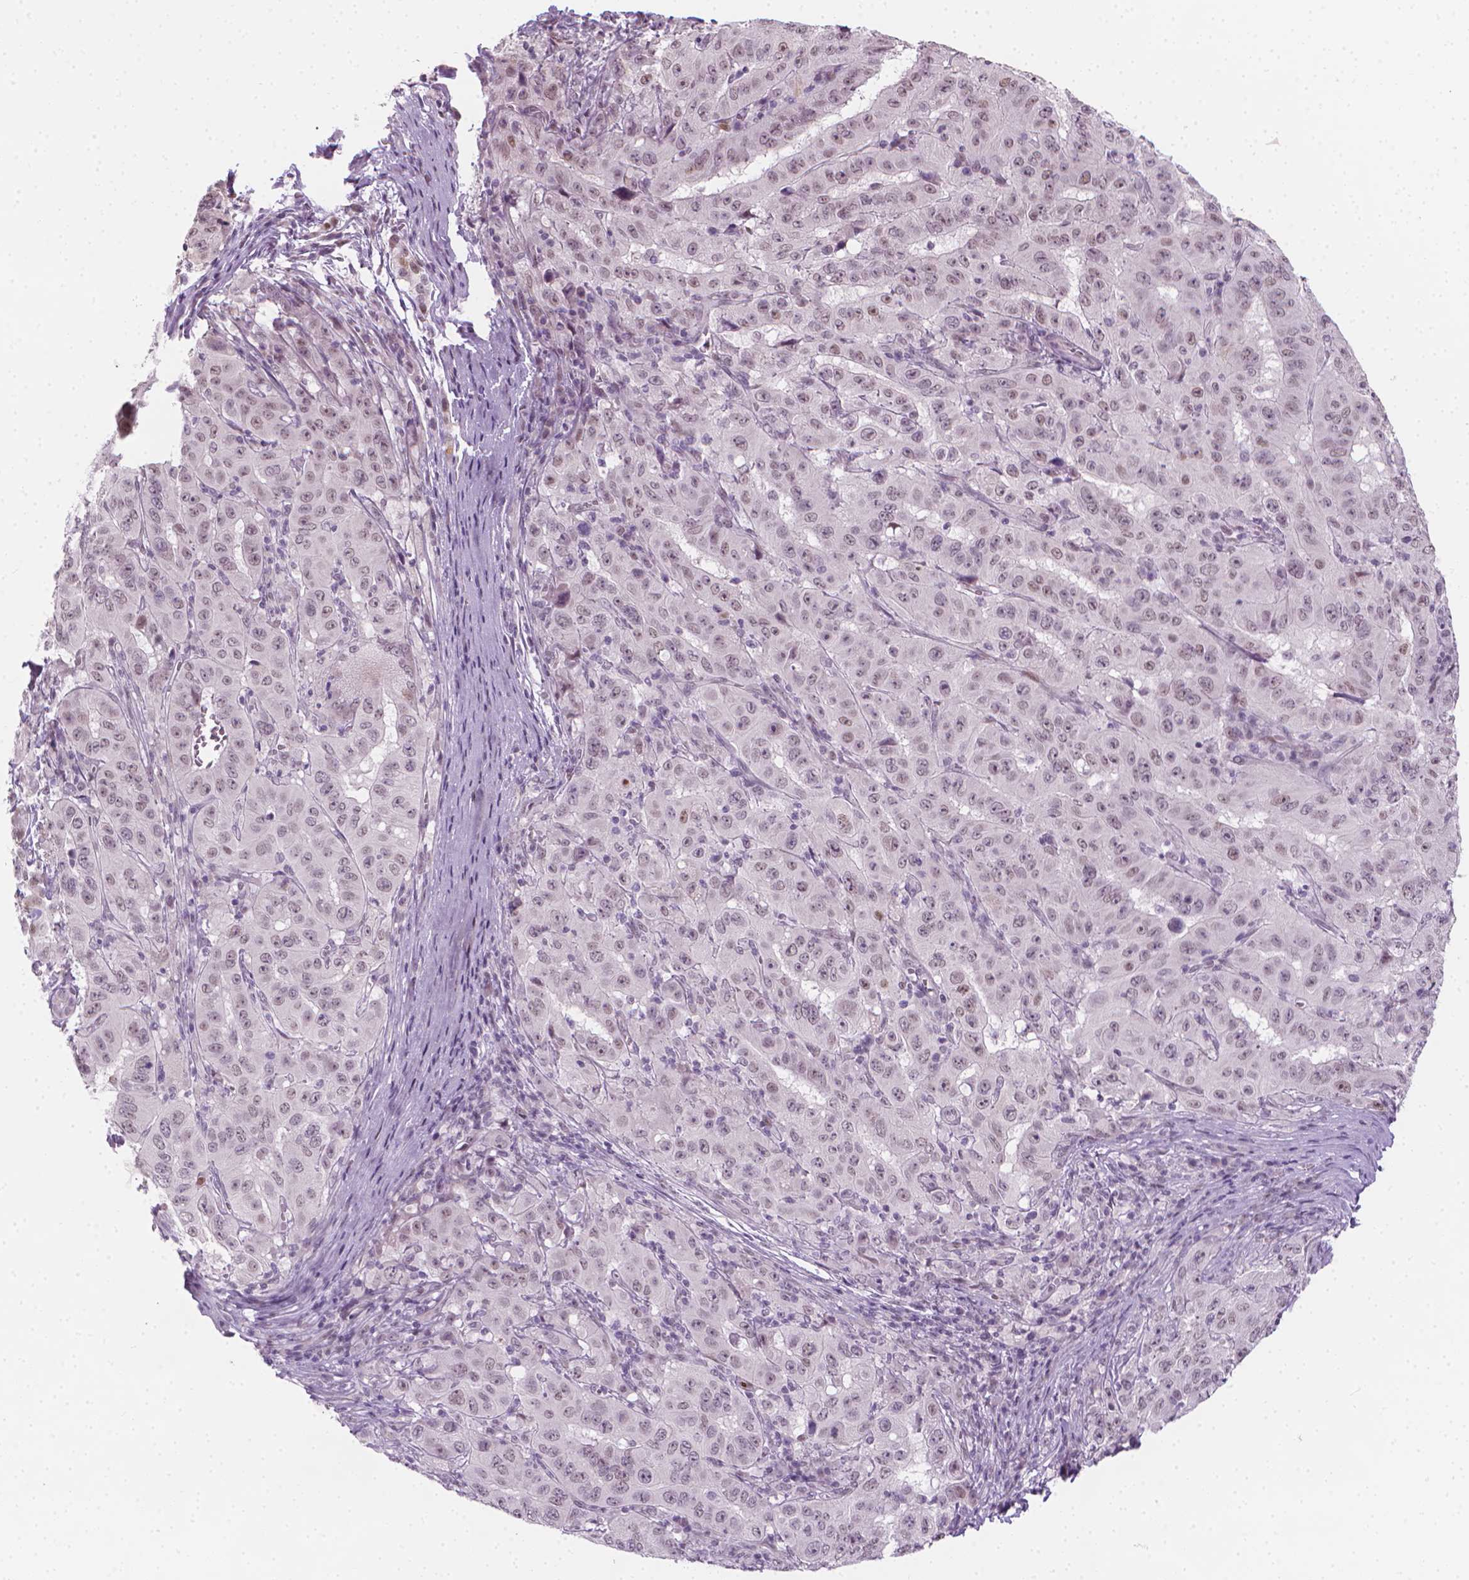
{"staining": {"intensity": "weak", "quantity": "<25%", "location": "nuclear"}, "tissue": "pancreatic cancer", "cell_type": "Tumor cells", "image_type": "cancer", "snomed": [{"axis": "morphology", "description": "Adenocarcinoma, NOS"}, {"axis": "topography", "description": "Pancreas"}], "caption": "This image is of pancreatic cancer stained with immunohistochemistry to label a protein in brown with the nuclei are counter-stained blue. There is no staining in tumor cells.", "gene": "CDKN1C", "patient": {"sex": "male", "age": 63}}